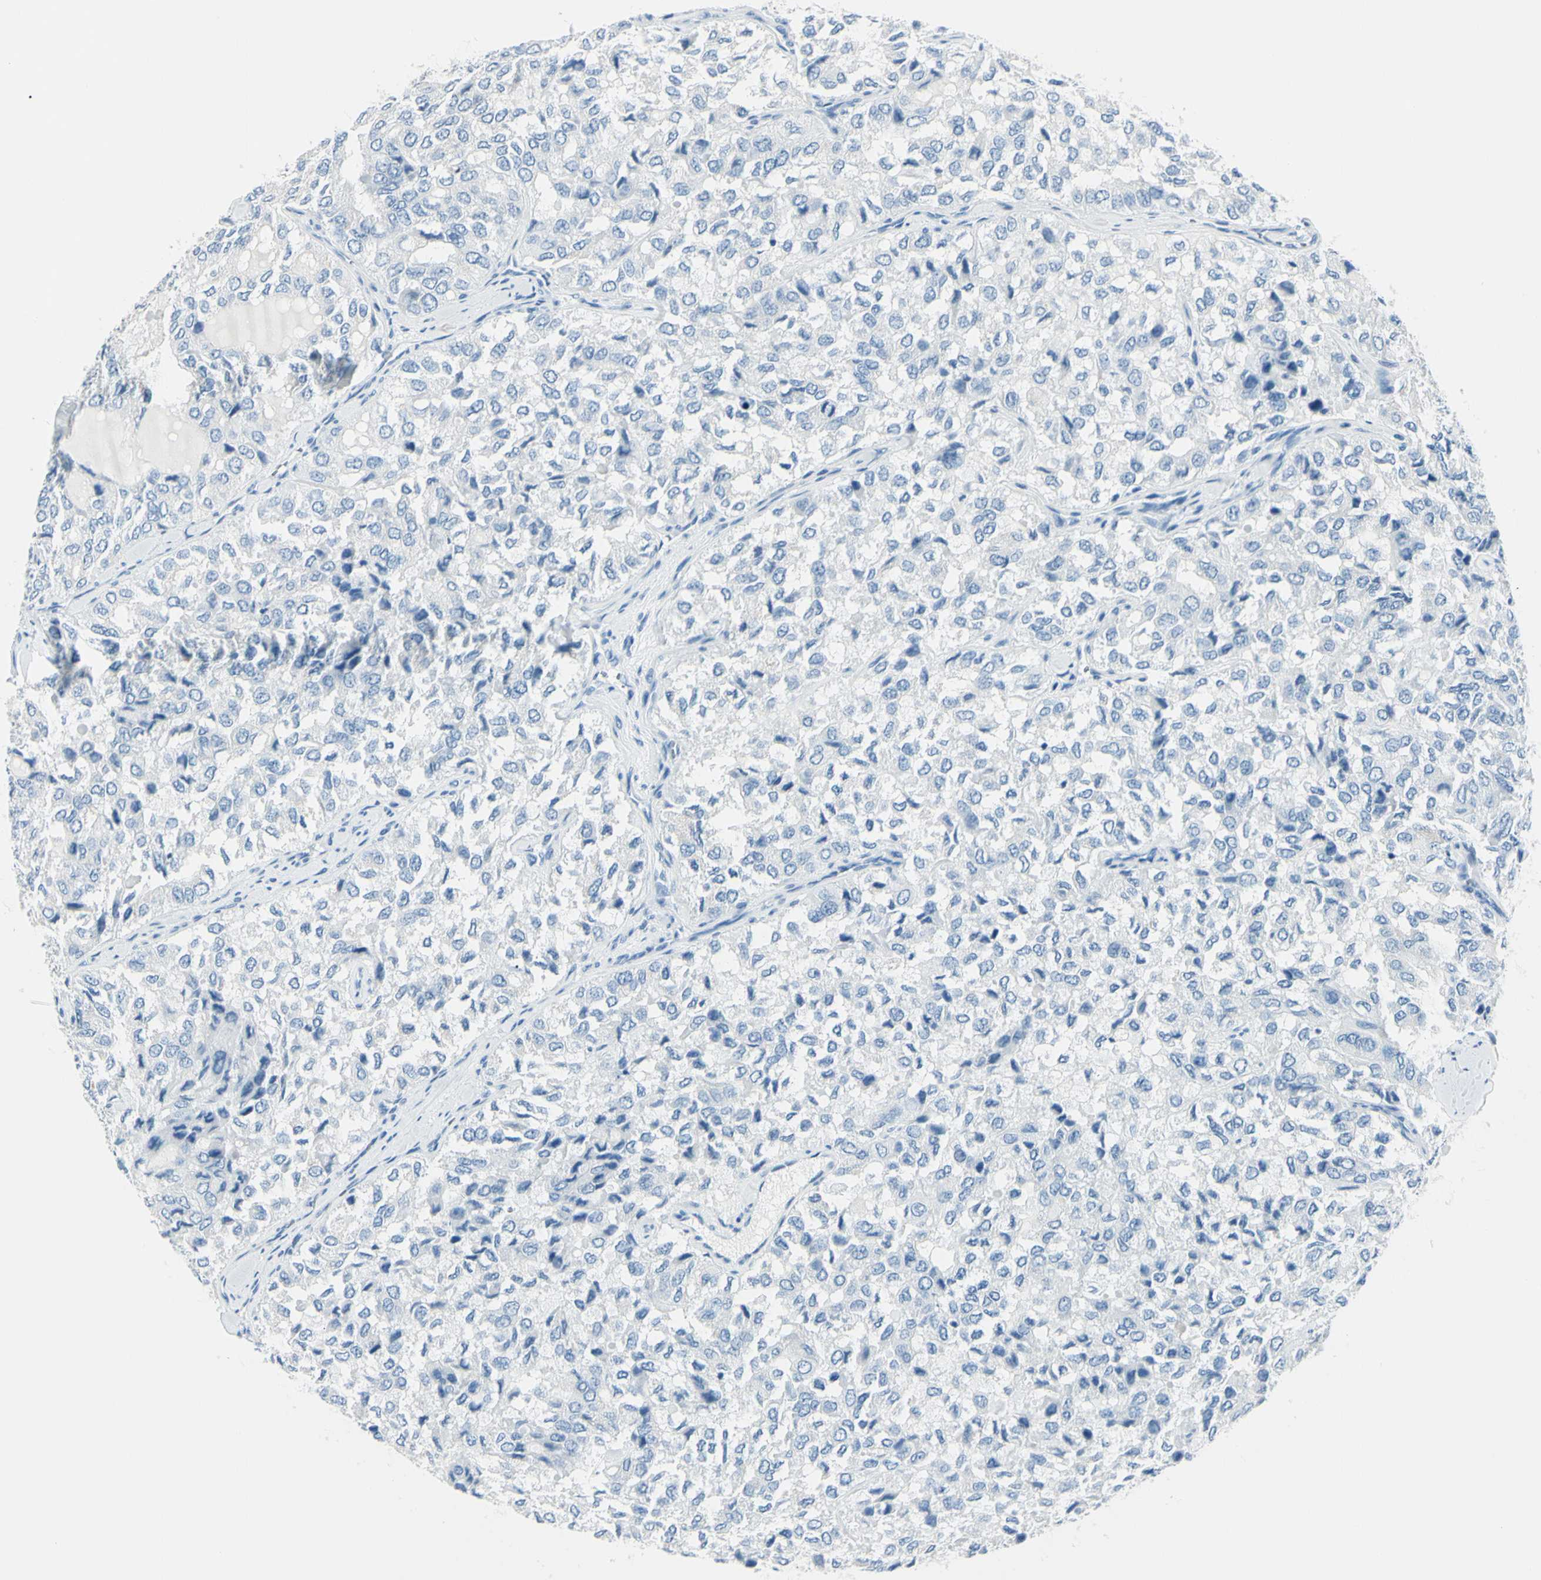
{"staining": {"intensity": "negative", "quantity": "none", "location": "none"}, "tissue": "thyroid cancer", "cell_type": "Tumor cells", "image_type": "cancer", "snomed": [{"axis": "morphology", "description": "Follicular adenoma carcinoma, NOS"}, {"axis": "topography", "description": "Thyroid gland"}], "caption": "This is an immunohistochemistry (IHC) histopathology image of thyroid cancer (follicular adenoma carcinoma). There is no positivity in tumor cells.", "gene": "CDH15", "patient": {"sex": "male", "age": 75}}